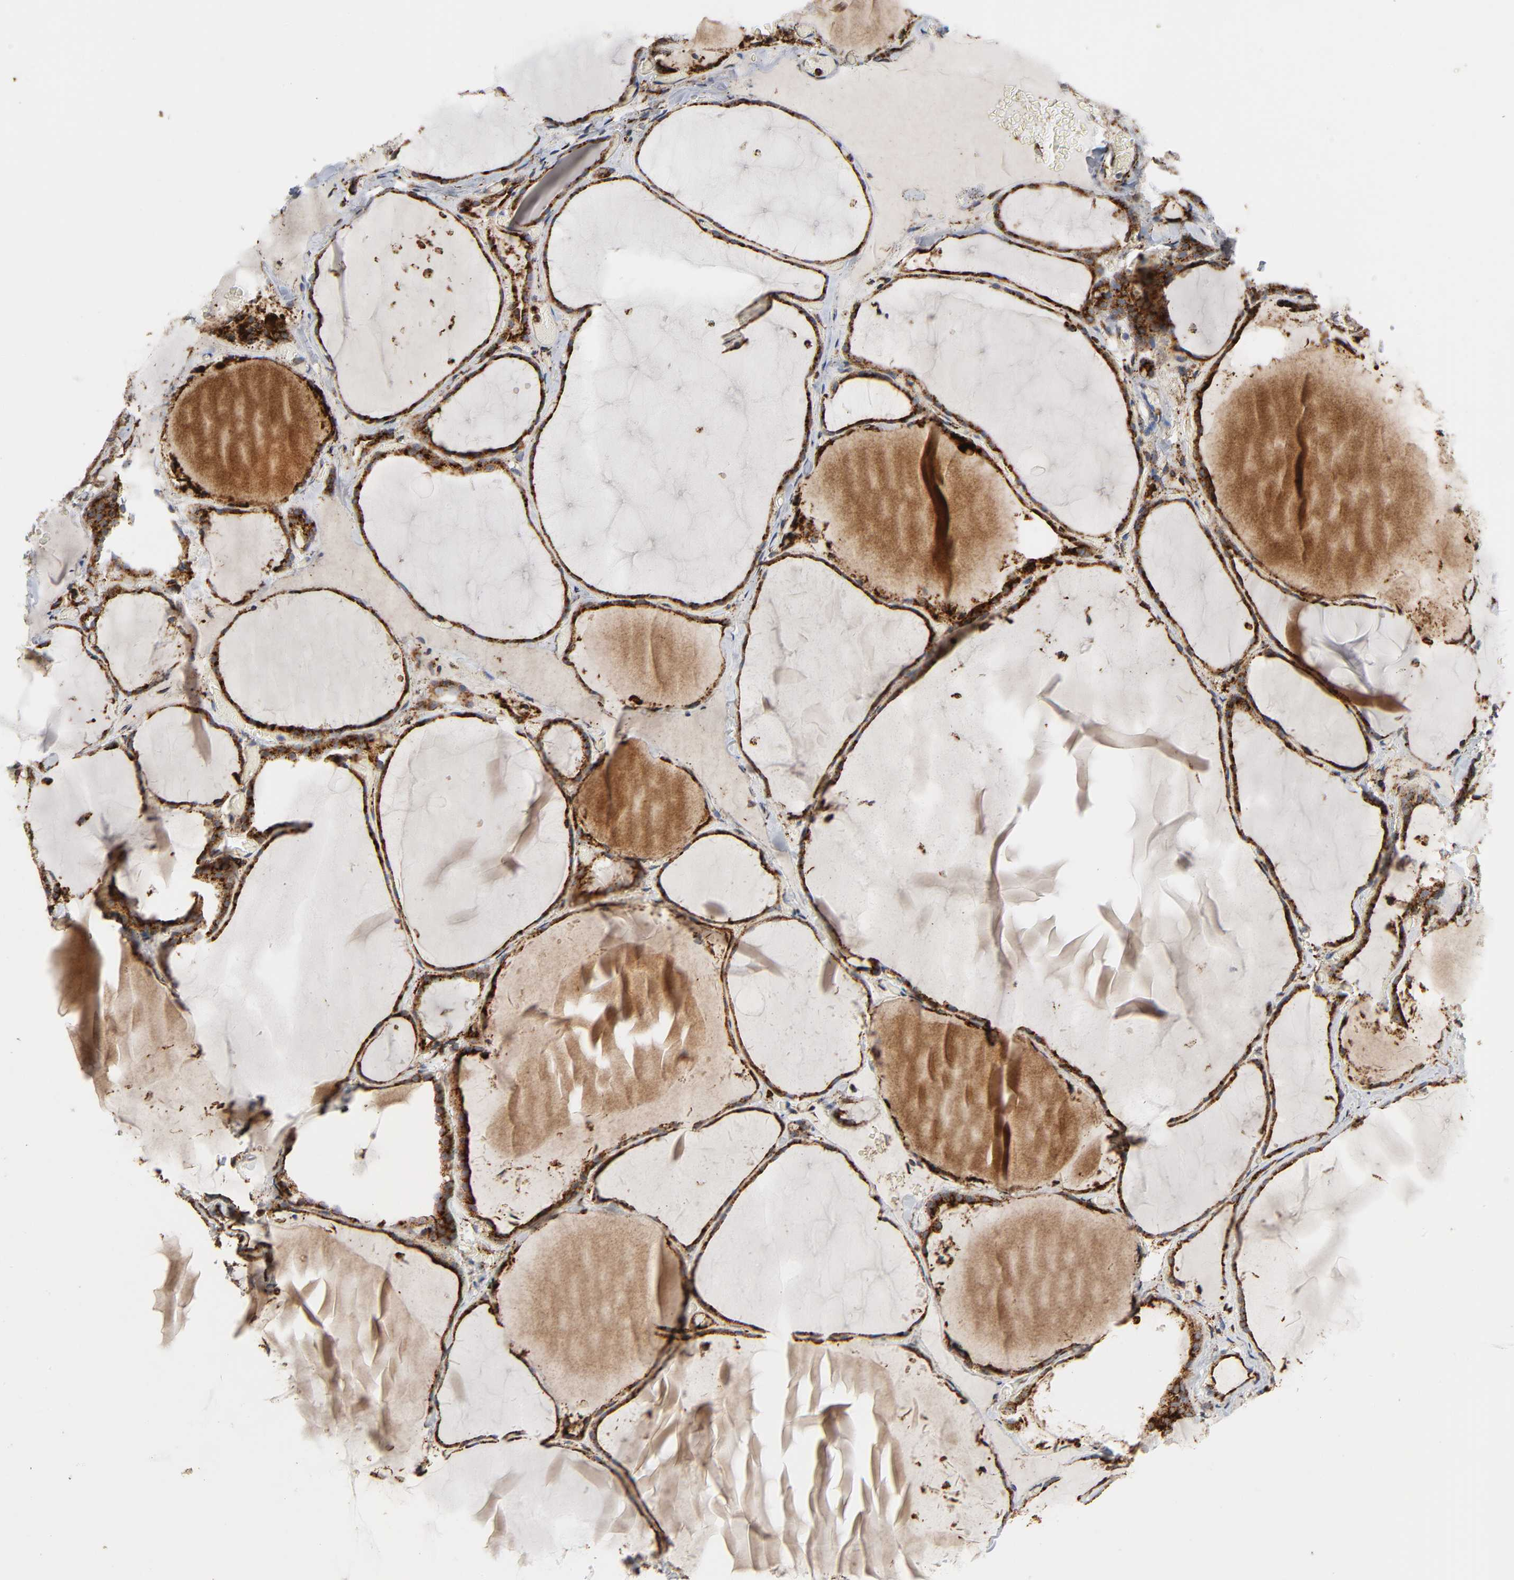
{"staining": {"intensity": "strong", "quantity": ">75%", "location": "cytoplasmic/membranous"}, "tissue": "thyroid gland", "cell_type": "Glandular cells", "image_type": "normal", "snomed": [{"axis": "morphology", "description": "Normal tissue, NOS"}, {"axis": "topography", "description": "Thyroid gland"}], "caption": "Glandular cells exhibit high levels of strong cytoplasmic/membranous expression in approximately >75% of cells in unremarkable human thyroid gland.", "gene": "PSAP", "patient": {"sex": "female", "age": 22}}